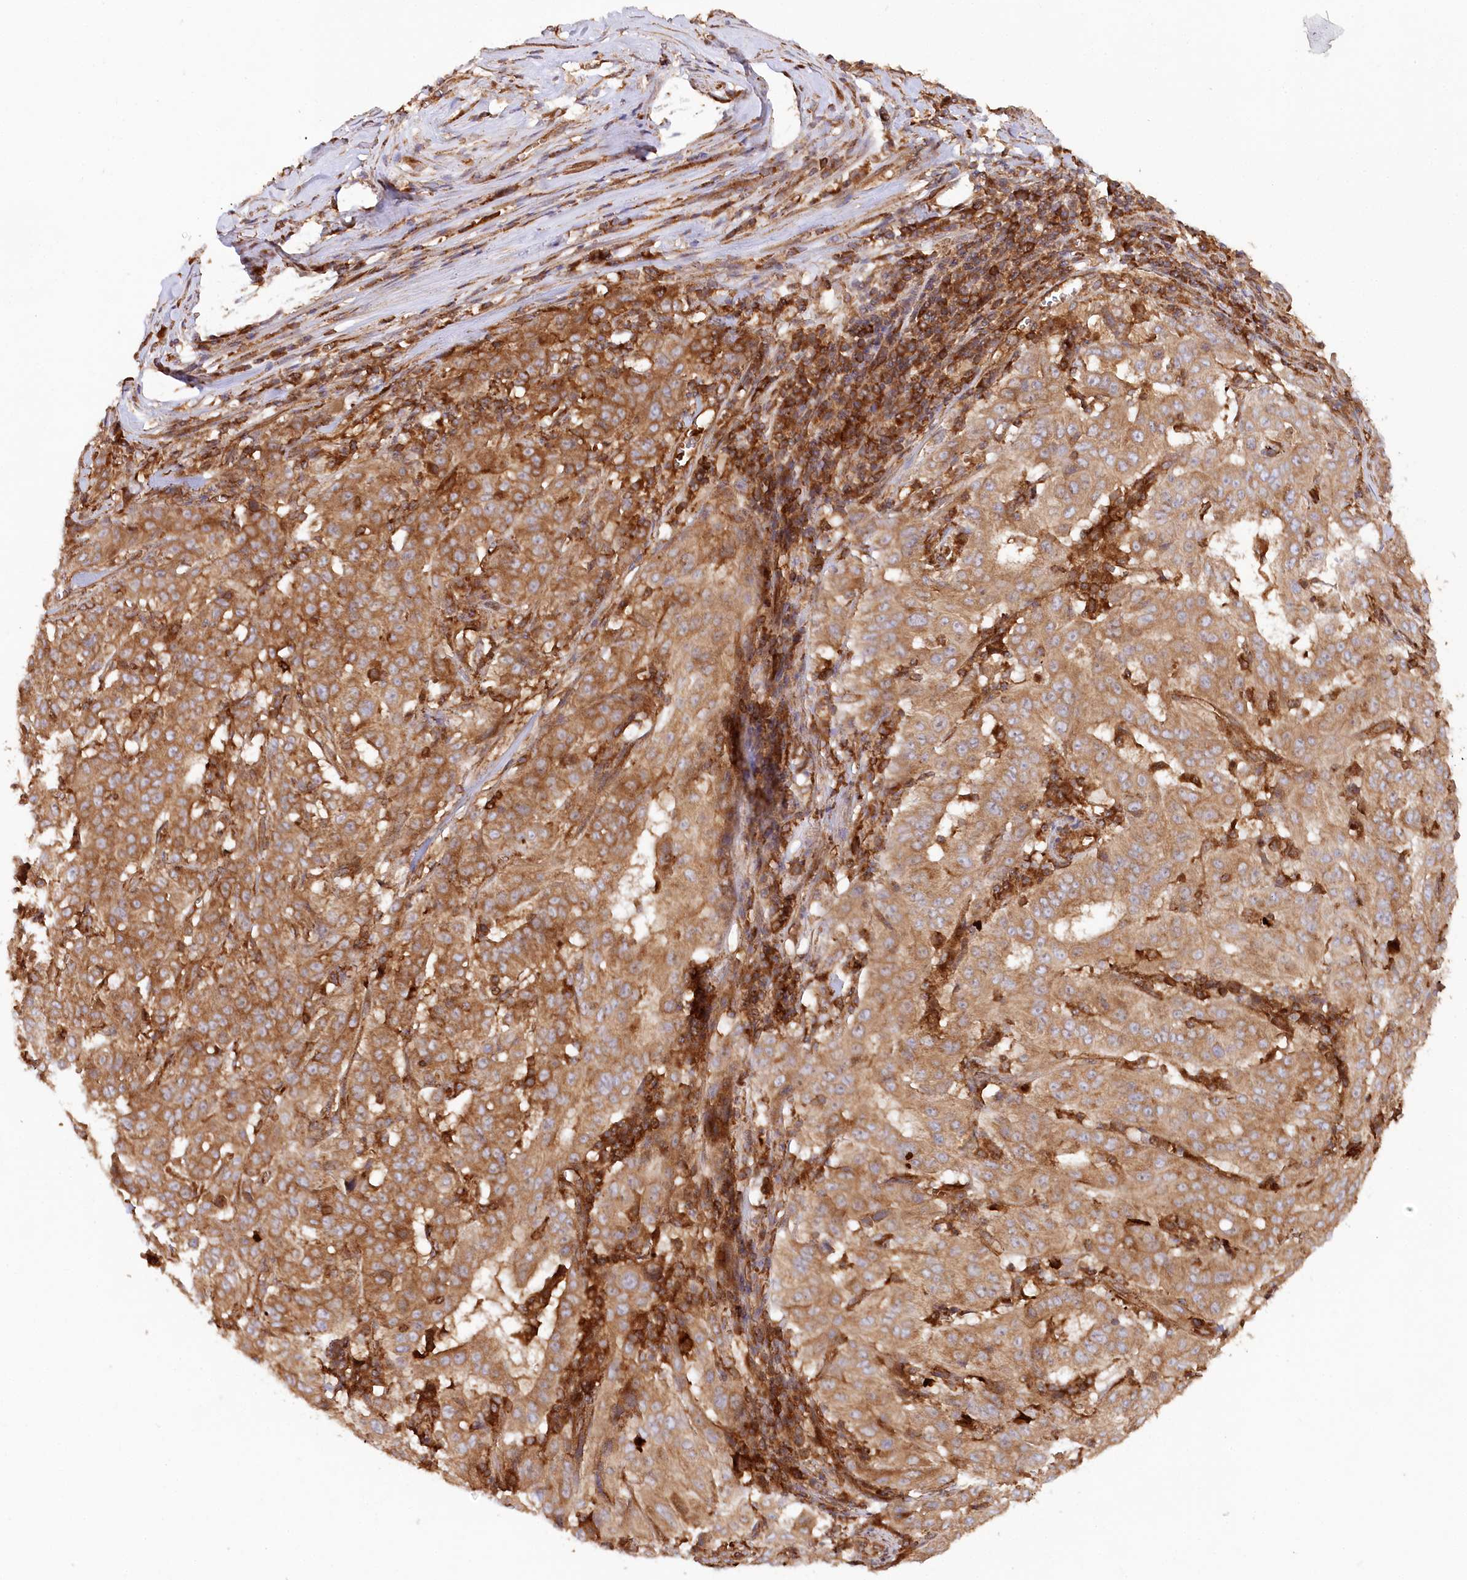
{"staining": {"intensity": "moderate", "quantity": ">75%", "location": "cytoplasmic/membranous"}, "tissue": "pancreatic cancer", "cell_type": "Tumor cells", "image_type": "cancer", "snomed": [{"axis": "morphology", "description": "Adenocarcinoma, NOS"}, {"axis": "topography", "description": "Pancreas"}], "caption": "Immunohistochemical staining of human pancreatic cancer demonstrates medium levels of moderate cytoplasmic/membranous positivity in about >75% of tumor cells. The staining was performed using DAB (3,3'-diaminobenzidine), with brown indicating positive protein expression. Nuclei are stained blue with hematoxylin.", "gene": "PAIP2", "patient": {"sex": "male", "age": 63}}